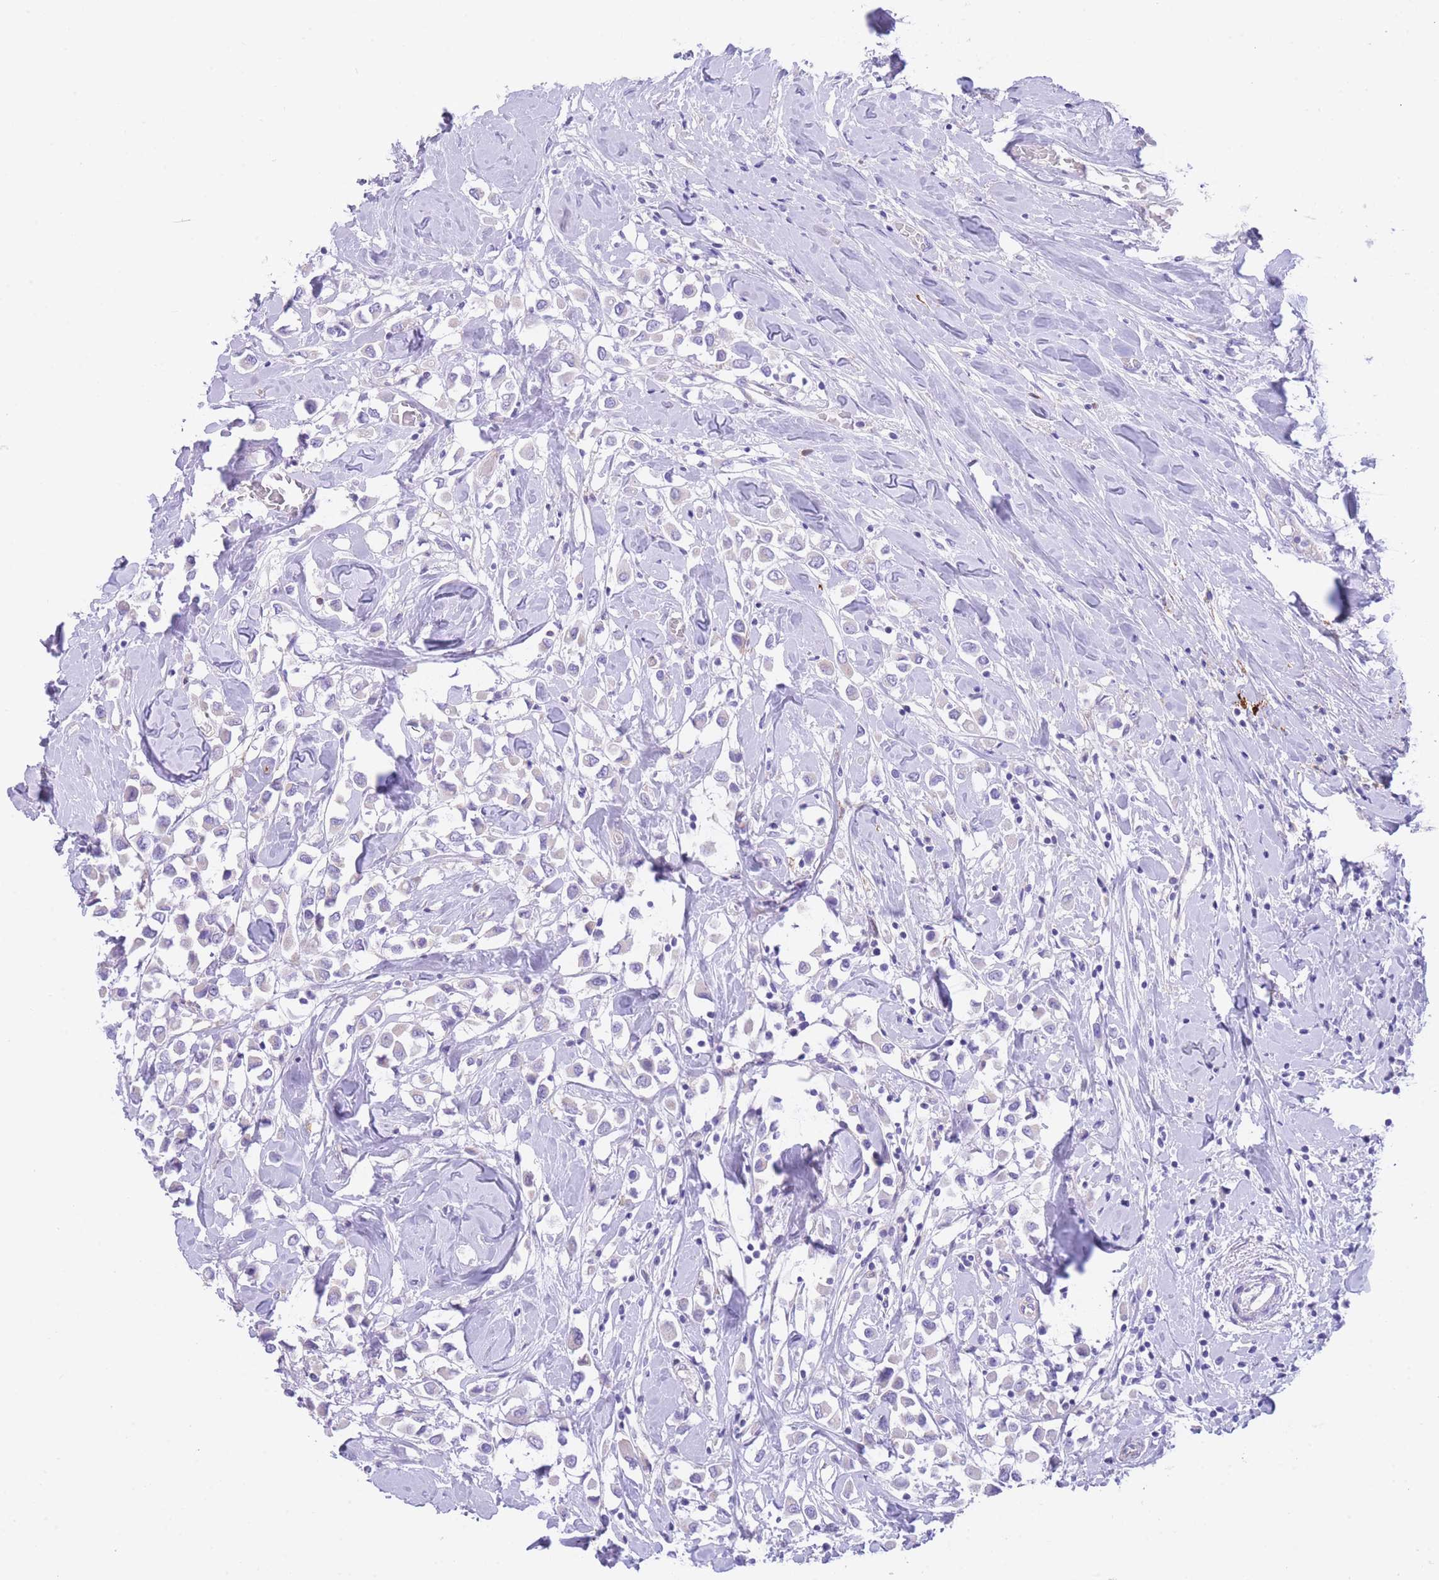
{"staining": {"intensity": "negative", "quantity": "none", "location": "none"}, "tissue": "breast cancer", "cell_type": "Tumor cells", "image_type": "cancer", "snomed": [{"axis": "morphology", "description": "Duct carcinoma"}, {"axis": "topography", "description": "Breast"}], "caption": "A micrograph of breast cancer stained for a protein exhibits no brown staining in tumor cells.", "gene": "QTRT1", "patient": {"sex": "female", "age": 61}}